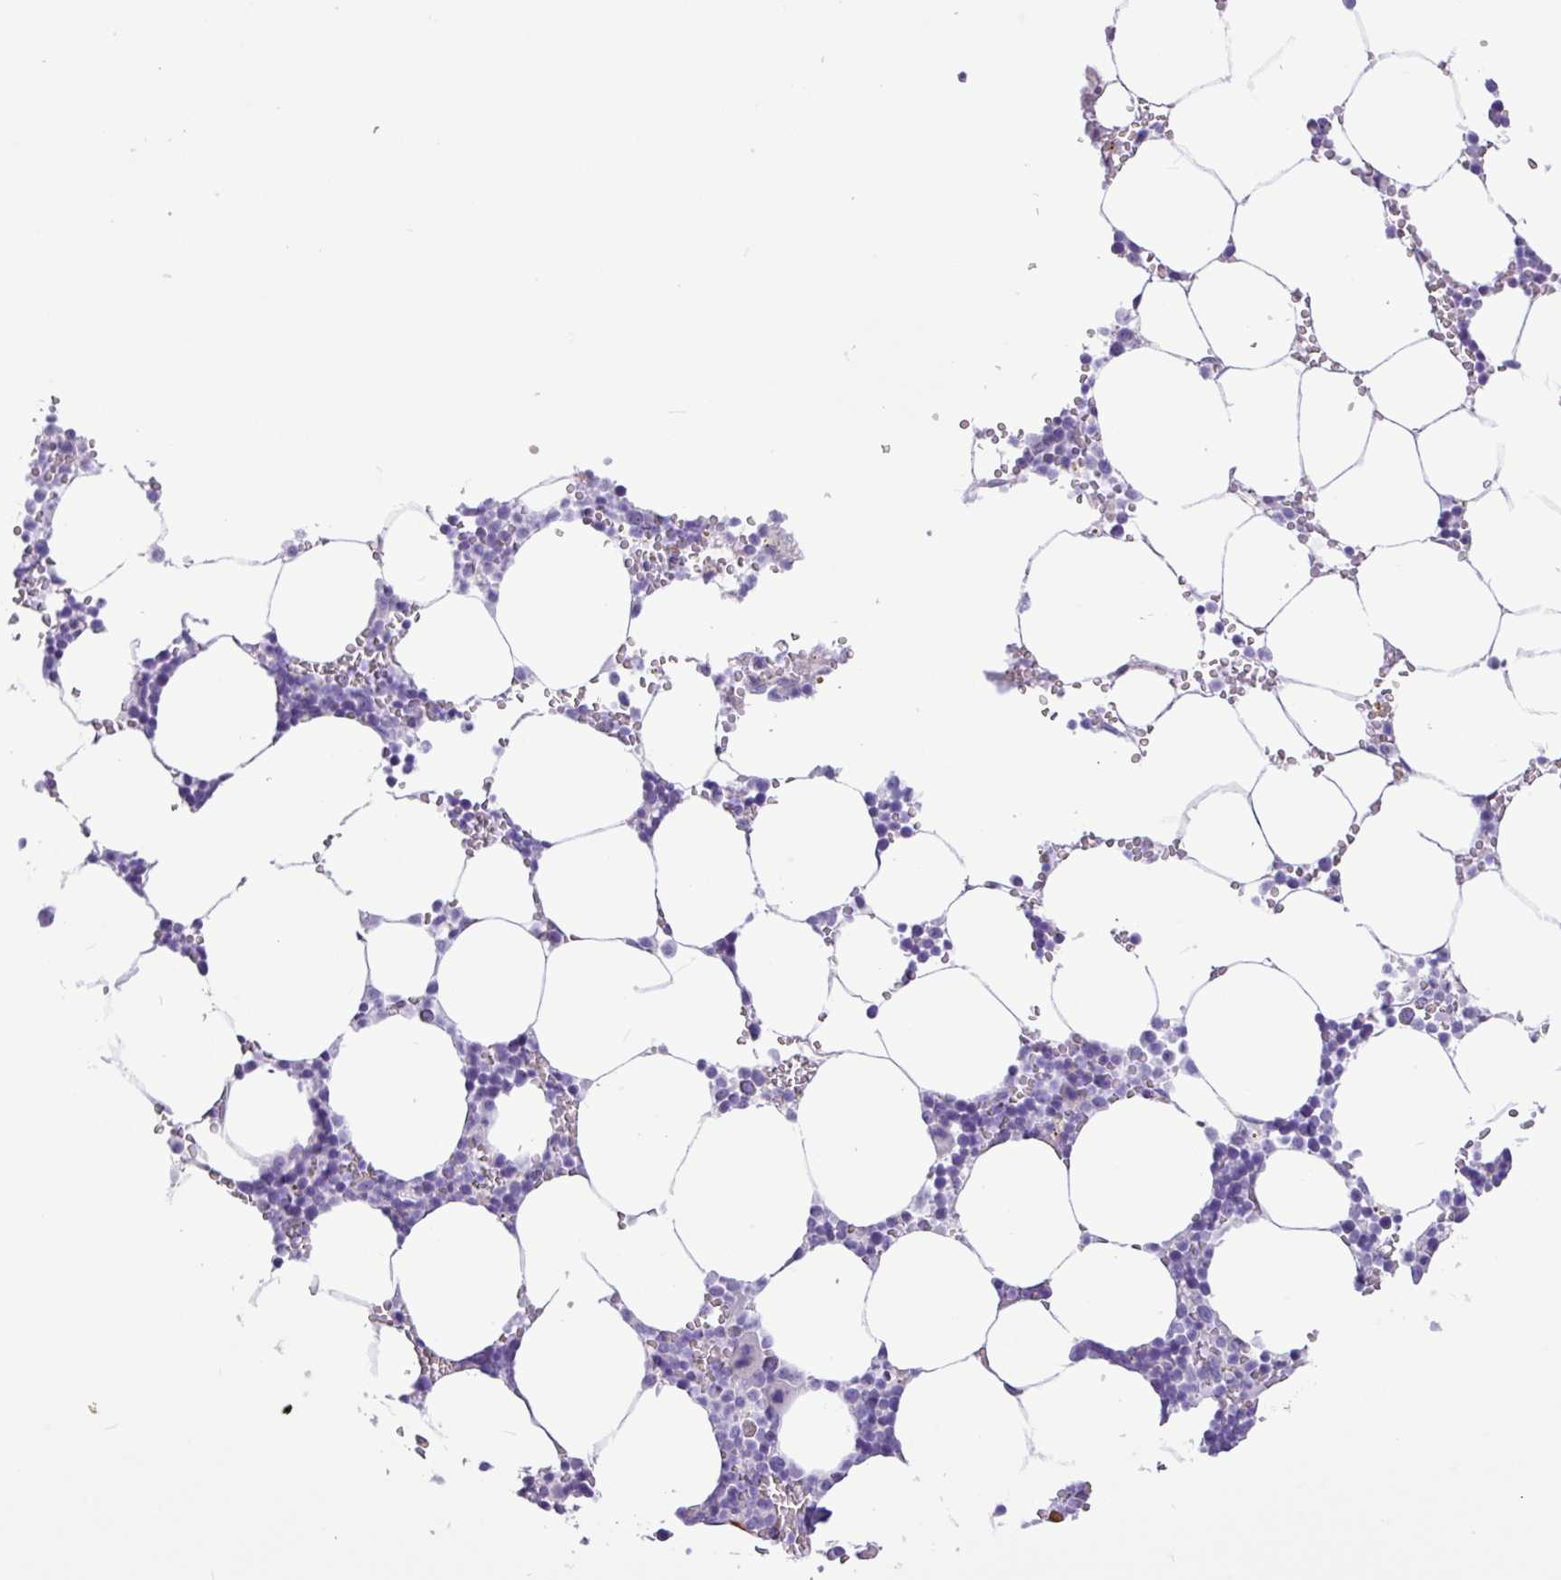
{"staining": {"intensity": "negative", "quantity": "none", "location": "none"}, "tissue": "bone marrow", "cell_type": "Hematopoietic cells", "image_type": "normal", "snomed": [{"axis": "morphology", "description": "Normal tissue, NOS"}, {"axis": "topography", "description": "Bone marrow"}], "caption": "Bone marrow was stained to show a protein in brown. There is no significant expression in hematopoietic cells. (DAB (3,3'-diaminobenzidine) immunohistochemistry visualized using brightfield microscopy, high magnification).", "gene": "SLC38A1", "patient": {"sex": "male", "age": 70}}